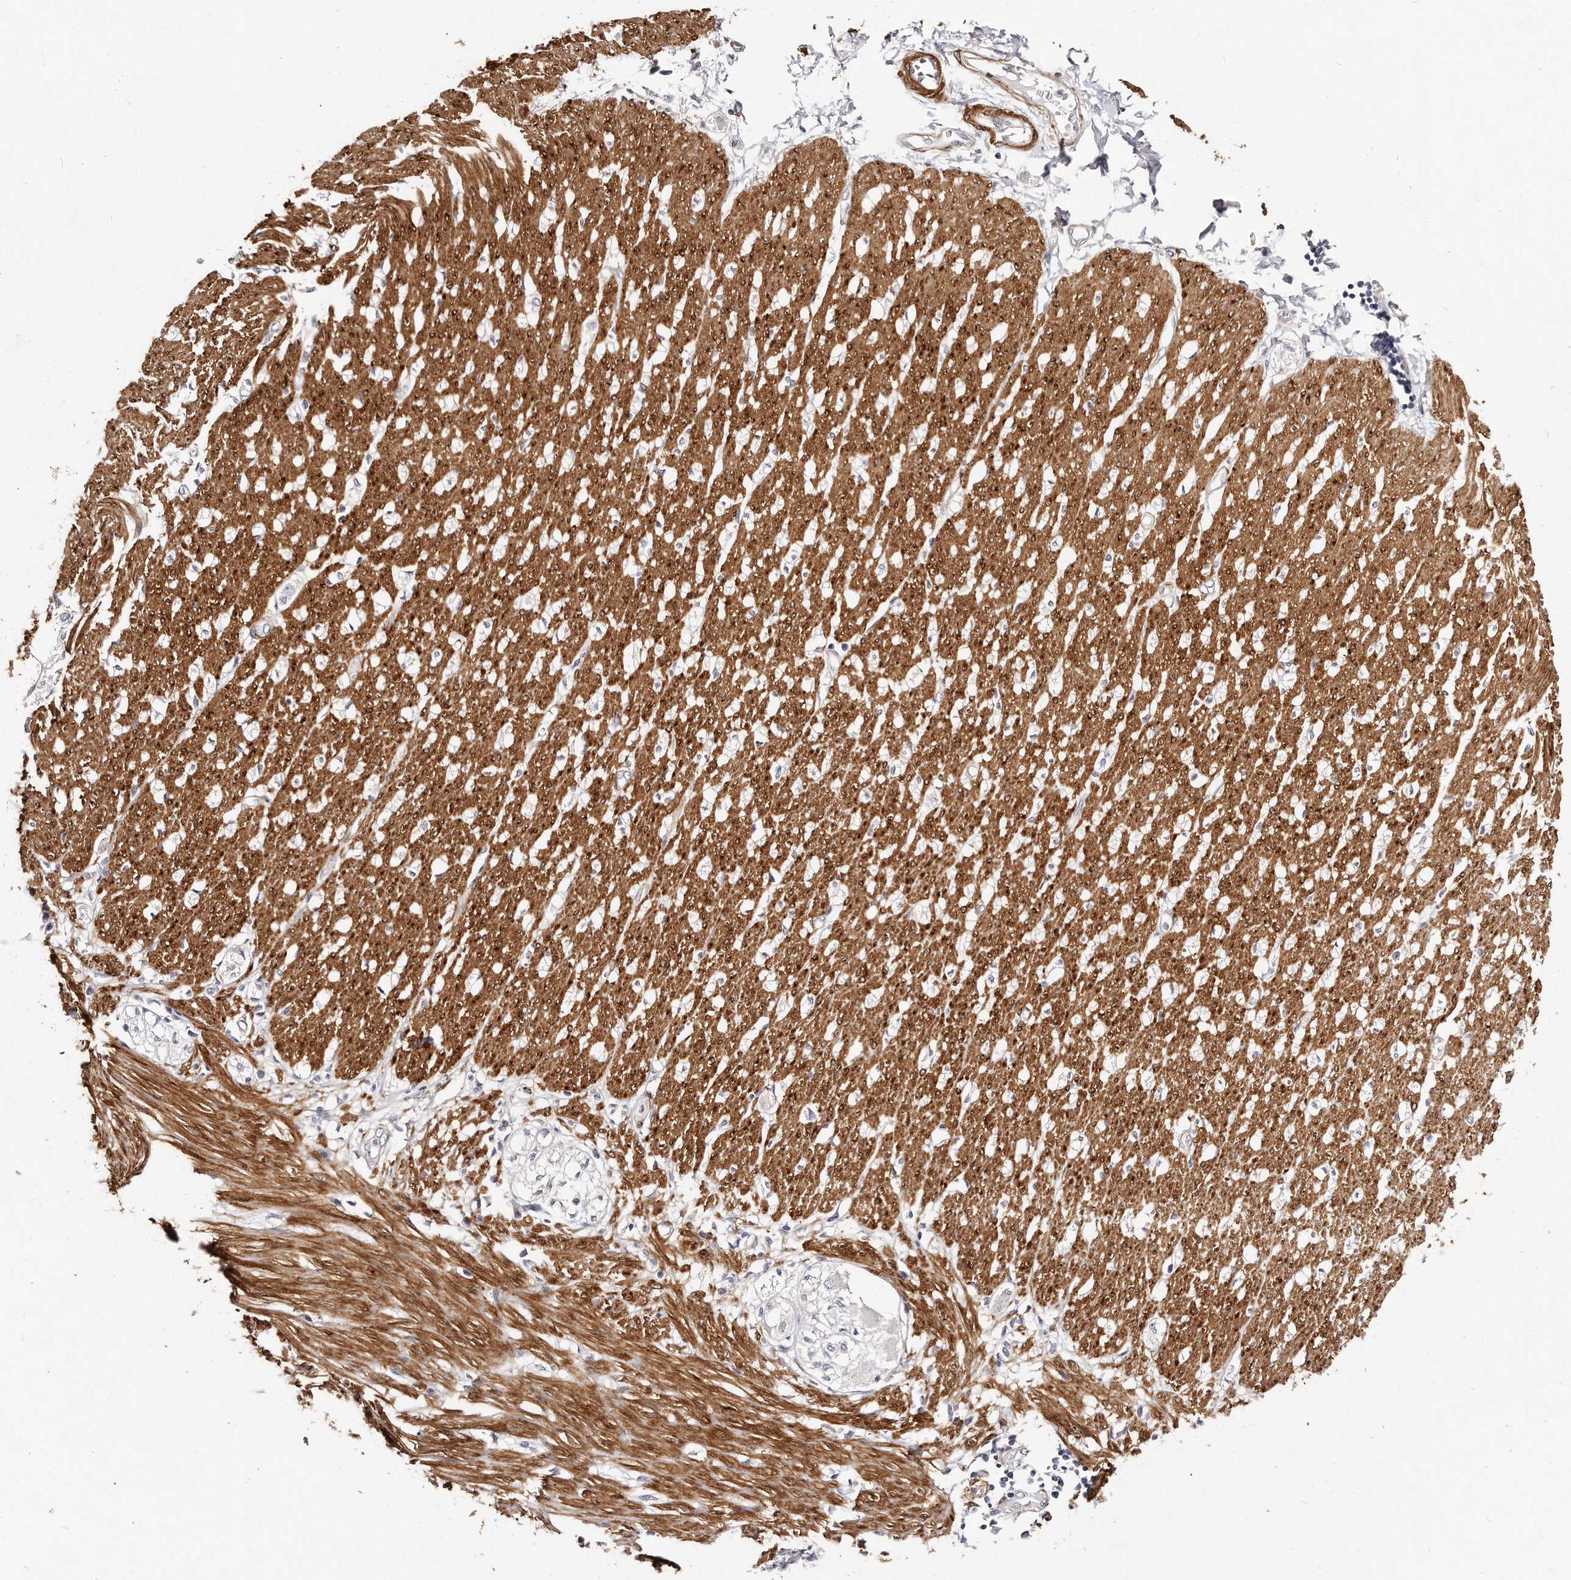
{"staining": {"intensity": "strong", "quantity": ">75%", "location": "cytoplasmic/membranous"}, "tissue": "smooth muscle", "cell_type": "Smooth muscle cells", "image_type": "normal", "snomed": [{"axis": "morphology", "description": "Normal tissue, NOS"}, {"axis": "morphology", "description": "Adenocarcinoma, NOS"}, {"axis": "topography", "description": "Colon"}, {"axis": "topography", "description": "Peripheral nerve tissue"}], "caption": "Immunohistochemistry of normal smooth muscle shows high levels of strong cytoplasmic/membranous expression in approximately >75% of smooth muscle cells.", "gene": "LMOD1", "patient": {"sex": "male", "age": 14}}